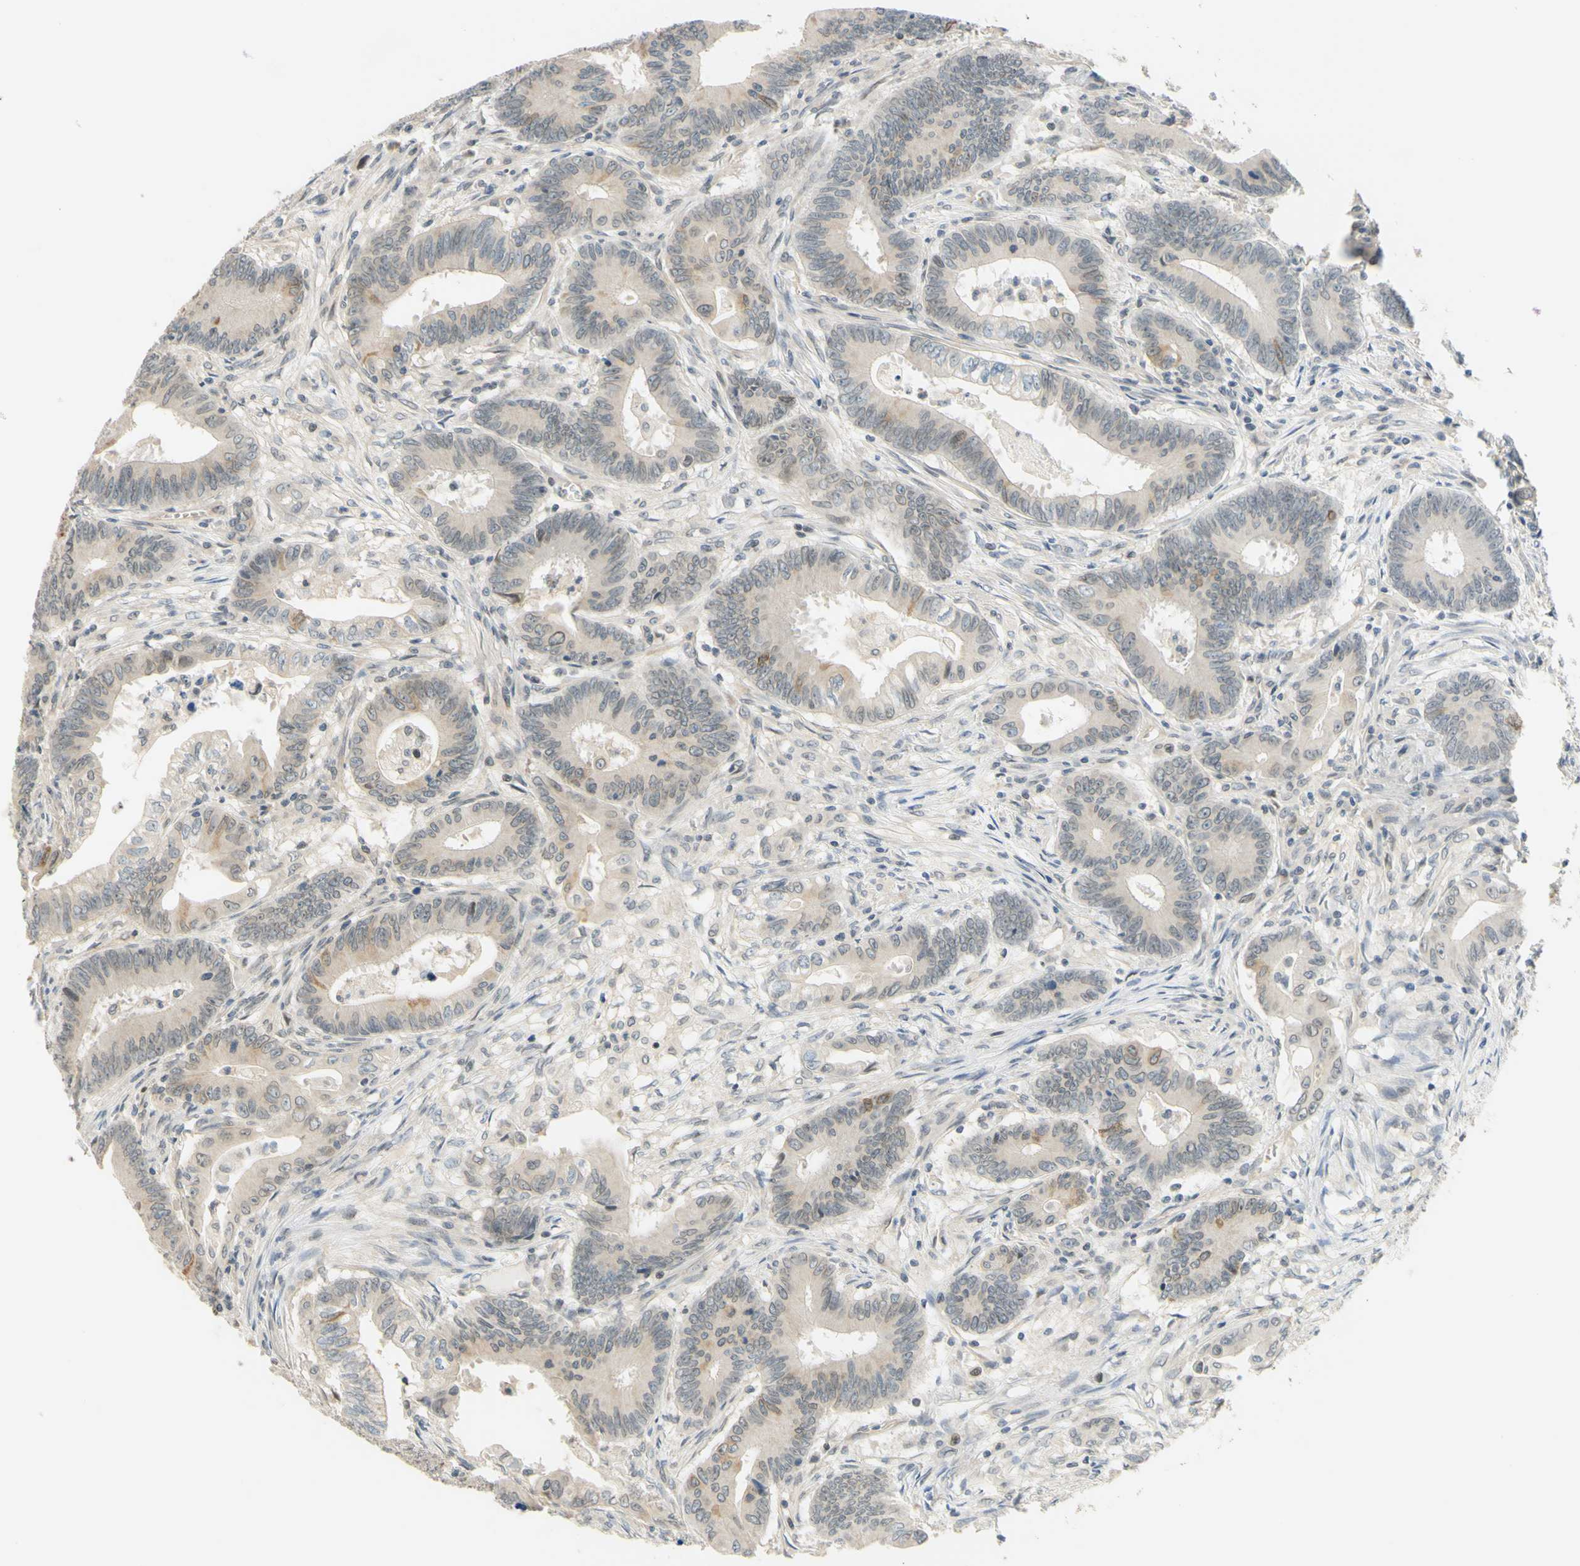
{"staining": {"intensity": "weak", "quantity": "<25%", "location": "cytoplasmic/membranous"}, "tissue": "colorectal cancer", "cell_type": "Tumor cells", "image_type": "cancer", "snomed": [{"axis": "morphology", "description": "Adenocarcinoma, NOS"}, {"axis": "topography", "description": "Colon"}], "caption": "Colorectal adenocarcinoma was stained to show a protein in brown. There is no significant expression in tumor cells.", "gene": "C2CD2L", "patient": {"sex": "male", "age": 45}}